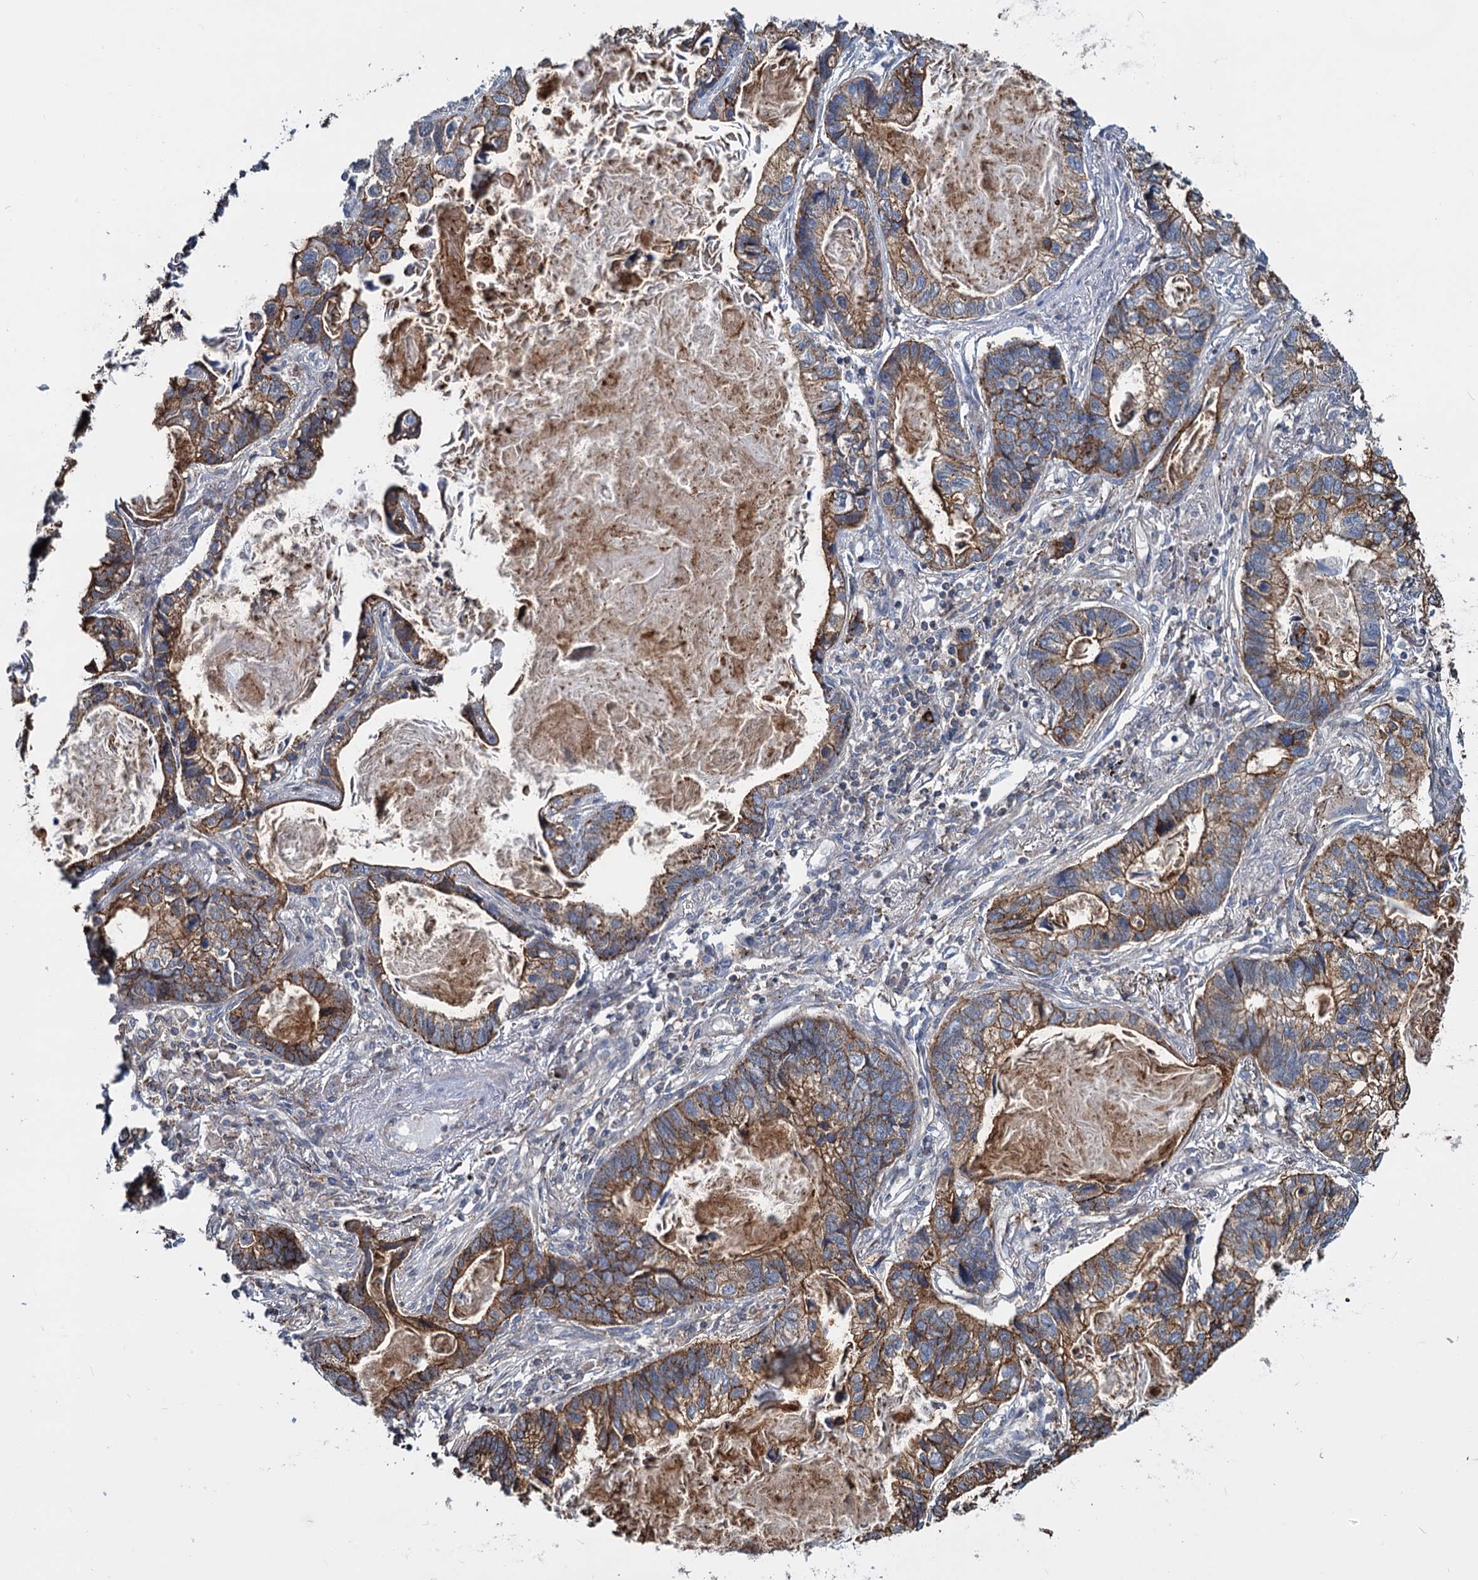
{"staining": {"intensity": "moderate", "quantity": ">75%", "location": "cytoplasmic/membranous"}, "tissue": "lung cancer", "cell_type": "Tumor cells", "image_type": "cancer", "snomed": [{"axis": "morphology", "description": "Adenocarcinoma, NOS"}, {"axis": "topography", "description": "Lung"}], "caption": "Immunohistochemistry of human lung cancer (adenocarcinoma) exhibits medium levels of moderate cytoplasmic/membranous positivity in about >75% of tumor cells. (Brightfield microscopy of DAB IHC at high magnification).", "gene": "PSEN1", "patient": {"sex": "male", "age": 67}}